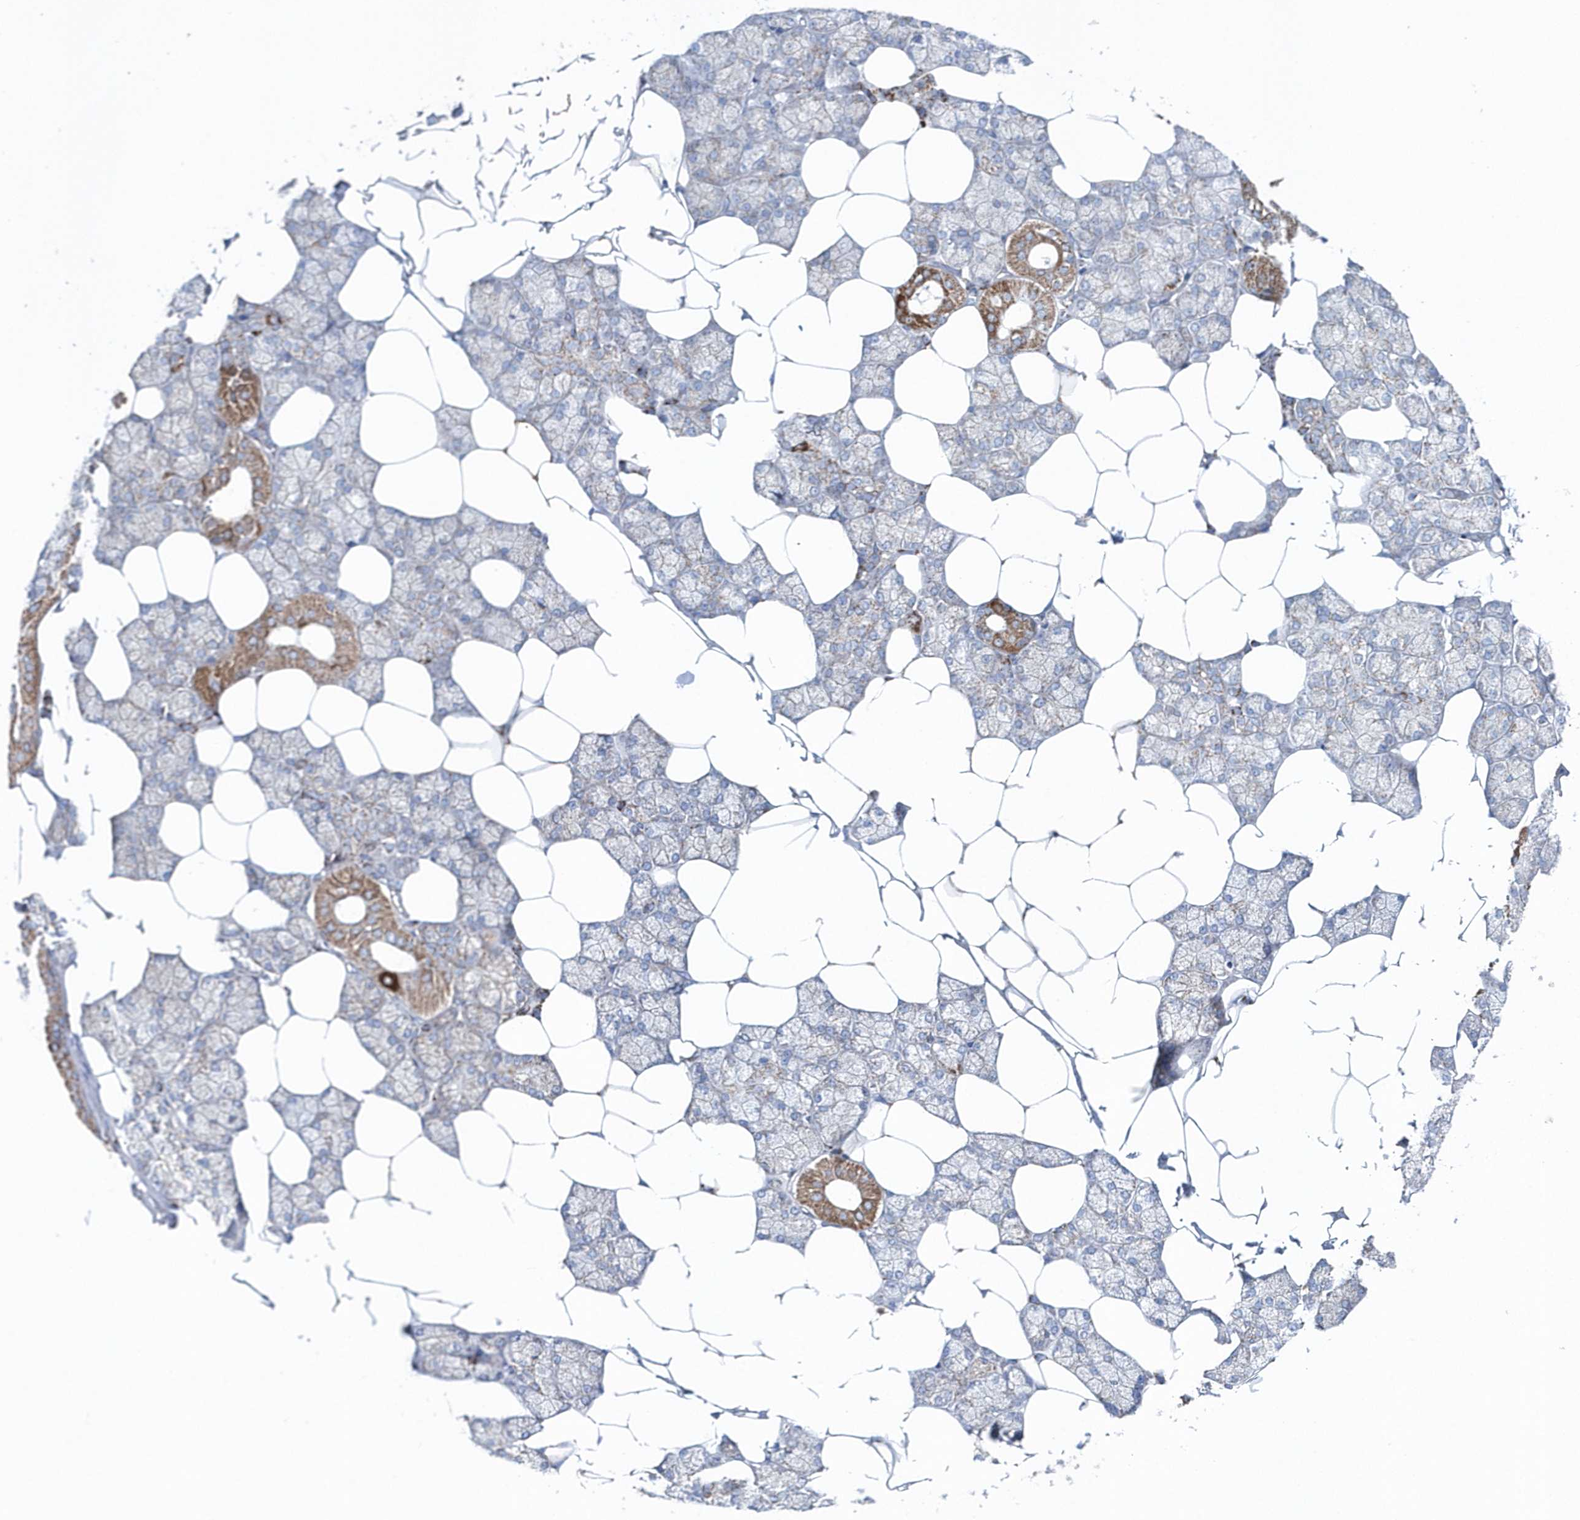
{"staining": {"intensity": "moderate", "quantity": "25%-75%", "location": "cytoplasmic/membranous"}, "tissue": "salivary gland", "cell_type": "Glandular cells", "image_type": "normal", "snomed": [{"axis": "morphology", "description": "Normal tissue, NOS"}, {"axis": "topography", "description": "Salivary gland"}], "caption": "Immunohistochemical staining of benign salivary gland shows medium levels of moderate cytoplasmic/membranous expression in about 25%-75% of glandular cells. The protein of interest is stained brown, and the nuclei are stained in blue (DAB (3,3'-diaminobenzidine) IHC with brightfield microscopy, high magnification).", "gene": "TMCO6", "patient": {"sex": "male", "age": 62}}